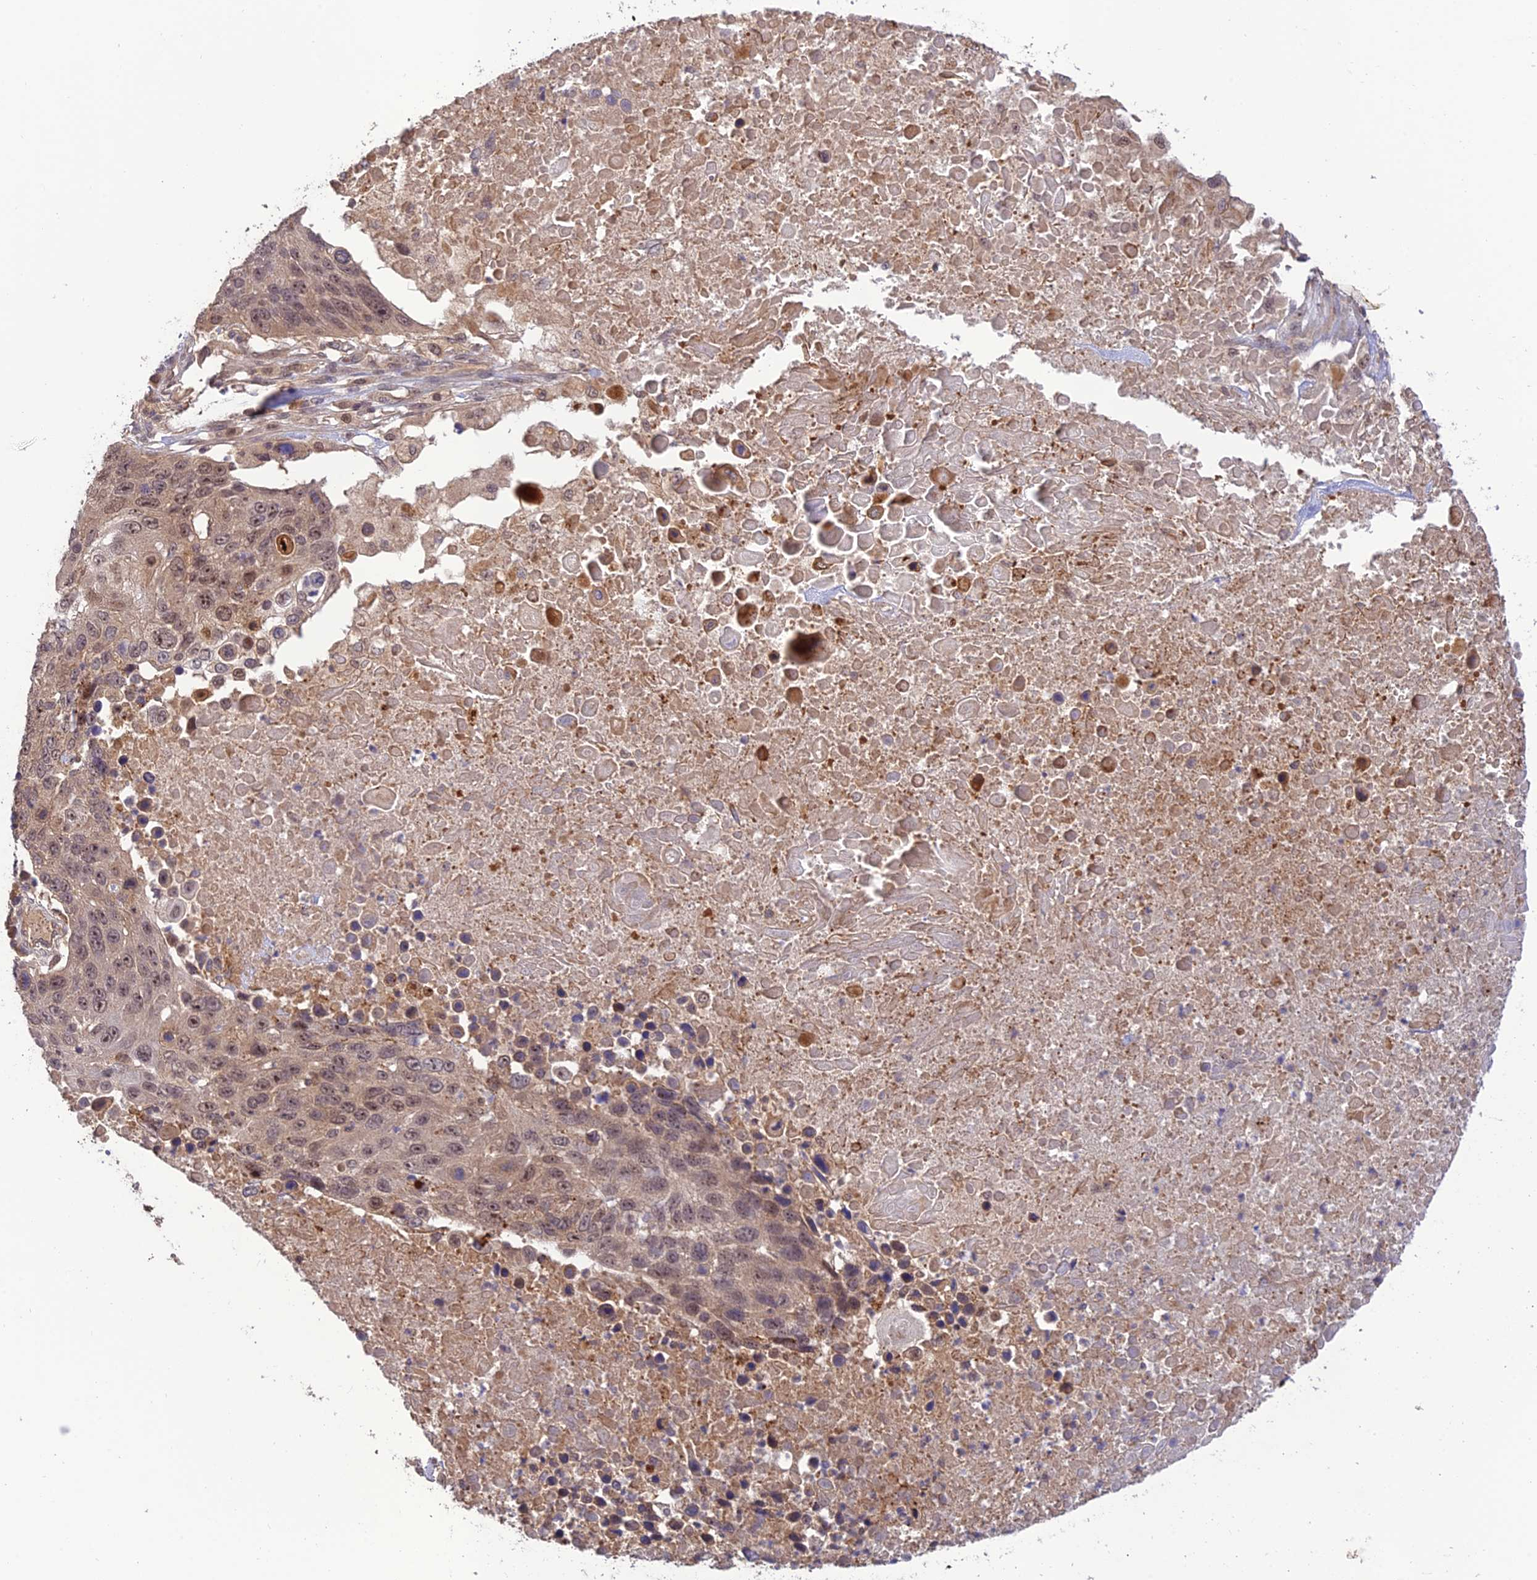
{"staining": {"intensity": "weak", "quantity": ">75%", "location": "cytoplasmic/membranous,nuclear"}, "tissue": "lung cancer", "cell_type": "Tumor cells", "image_type": "cancer", "snomed": [{"axis": "morphology", "description": "Normal tissue, NOS"}, {"axis": "morphology", "description": "Squamous cell carcinoma, NOS"}, {"axis": "topography", "description": "Lymph node"}, {"axis": "topography", "description": "Lung"}], "caption": "Lung cancer stained for a protein (brown) exhibits weak cytoplasmic/membranous and nuclear positive expression in about >75% of tumor cells.", "gene": "REV1", "patient": {"sex": "male", "age": 66}}